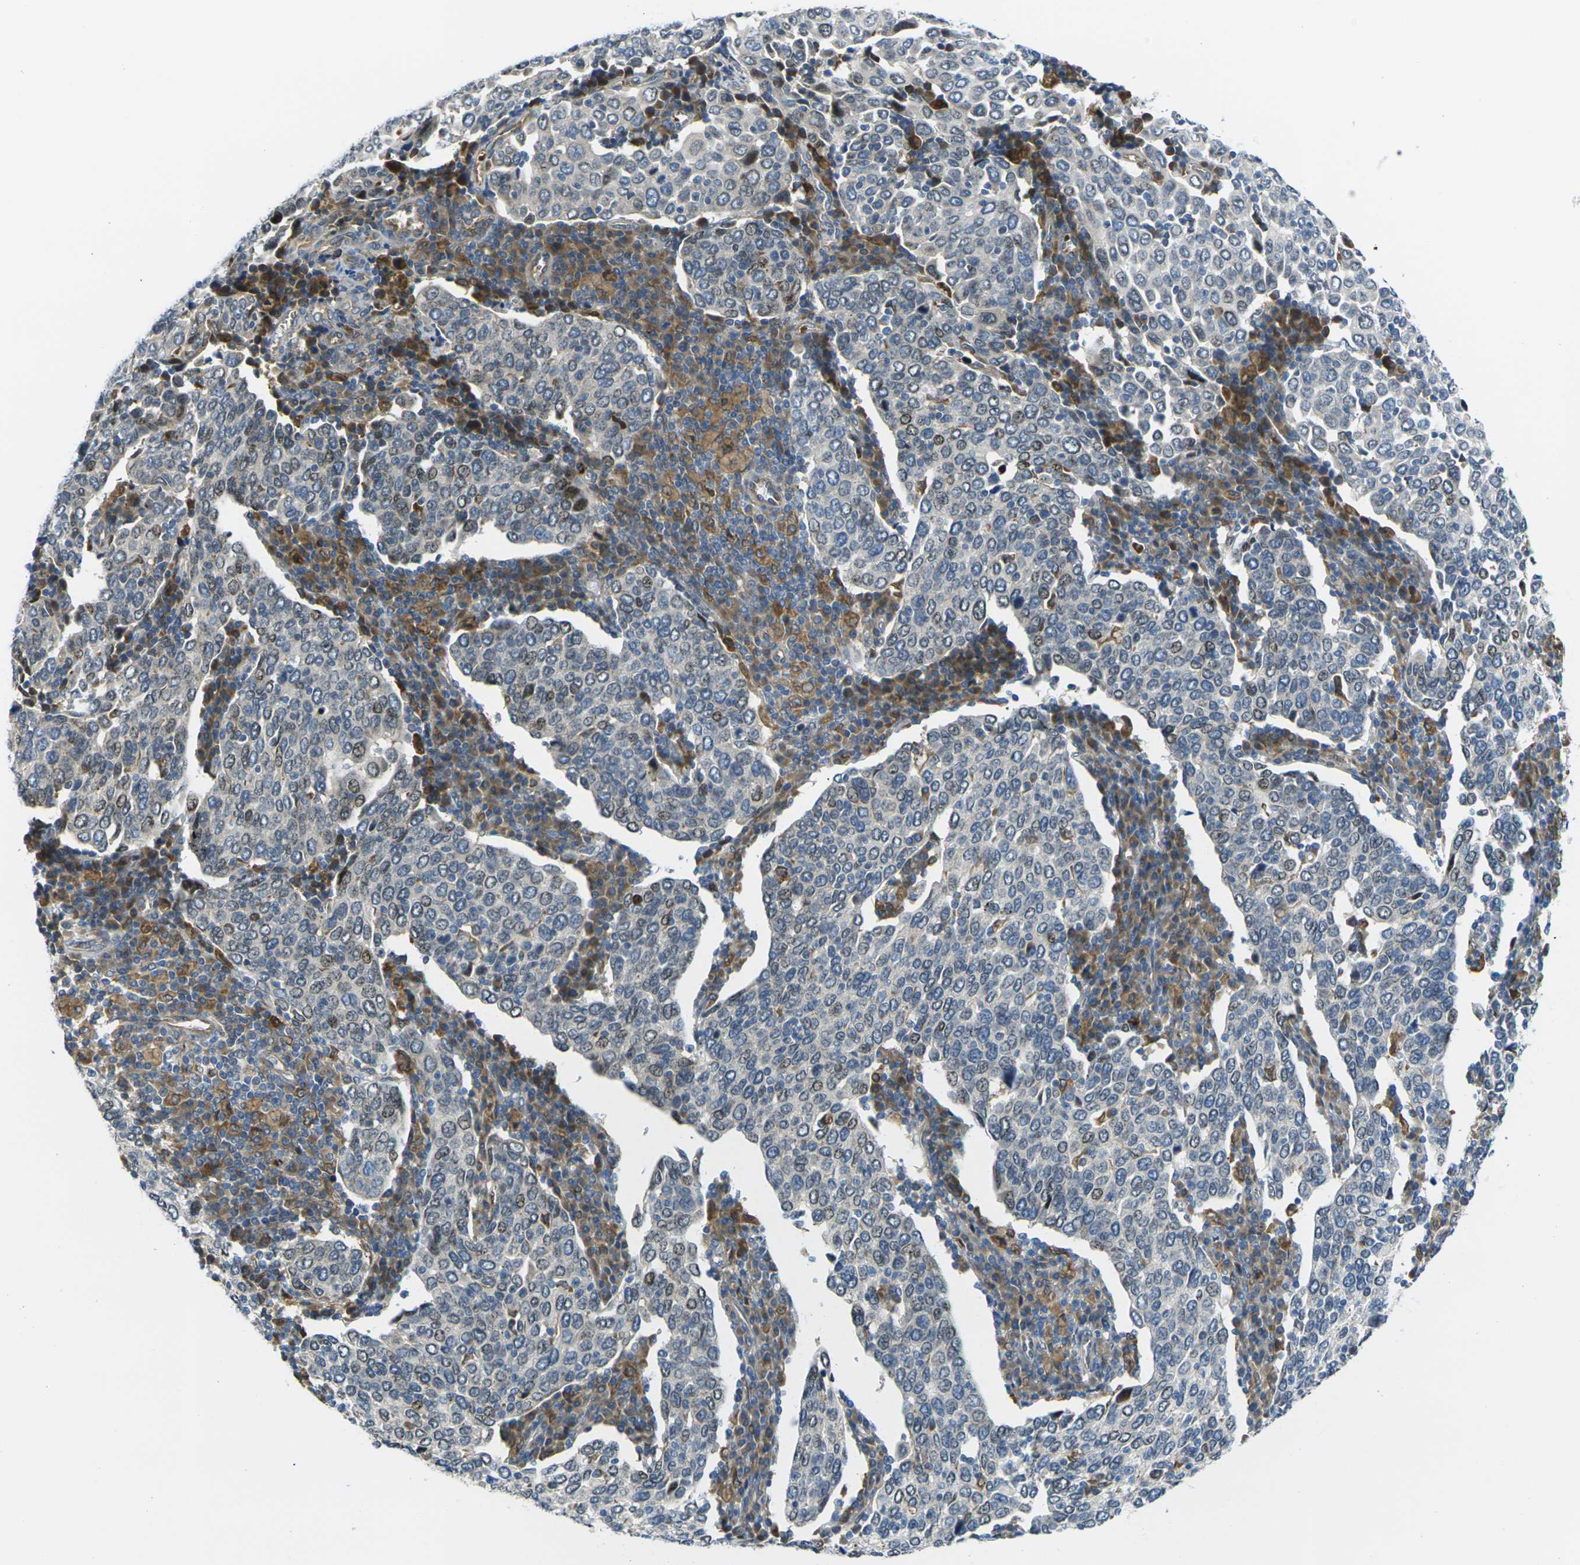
{"staining": {"intensity": "negative", "quantity": "none", "location": "none"}, "tissue": "cervical cancer", "cell_type": "Tumor cells", "image_type": "cancer", "snomed": [{"axis": "morphology", "description": "Squamous cell carcinoma, NOS"}, {"axis": "topography", "description": "Cervix"}], "caption": "Photomicrograph shows no protein positivity in tumor cells of squamous cell carcinoma (cervical) tissue.", "gene": "FZD1", "patient": {"sex": "female", "age": 40}}